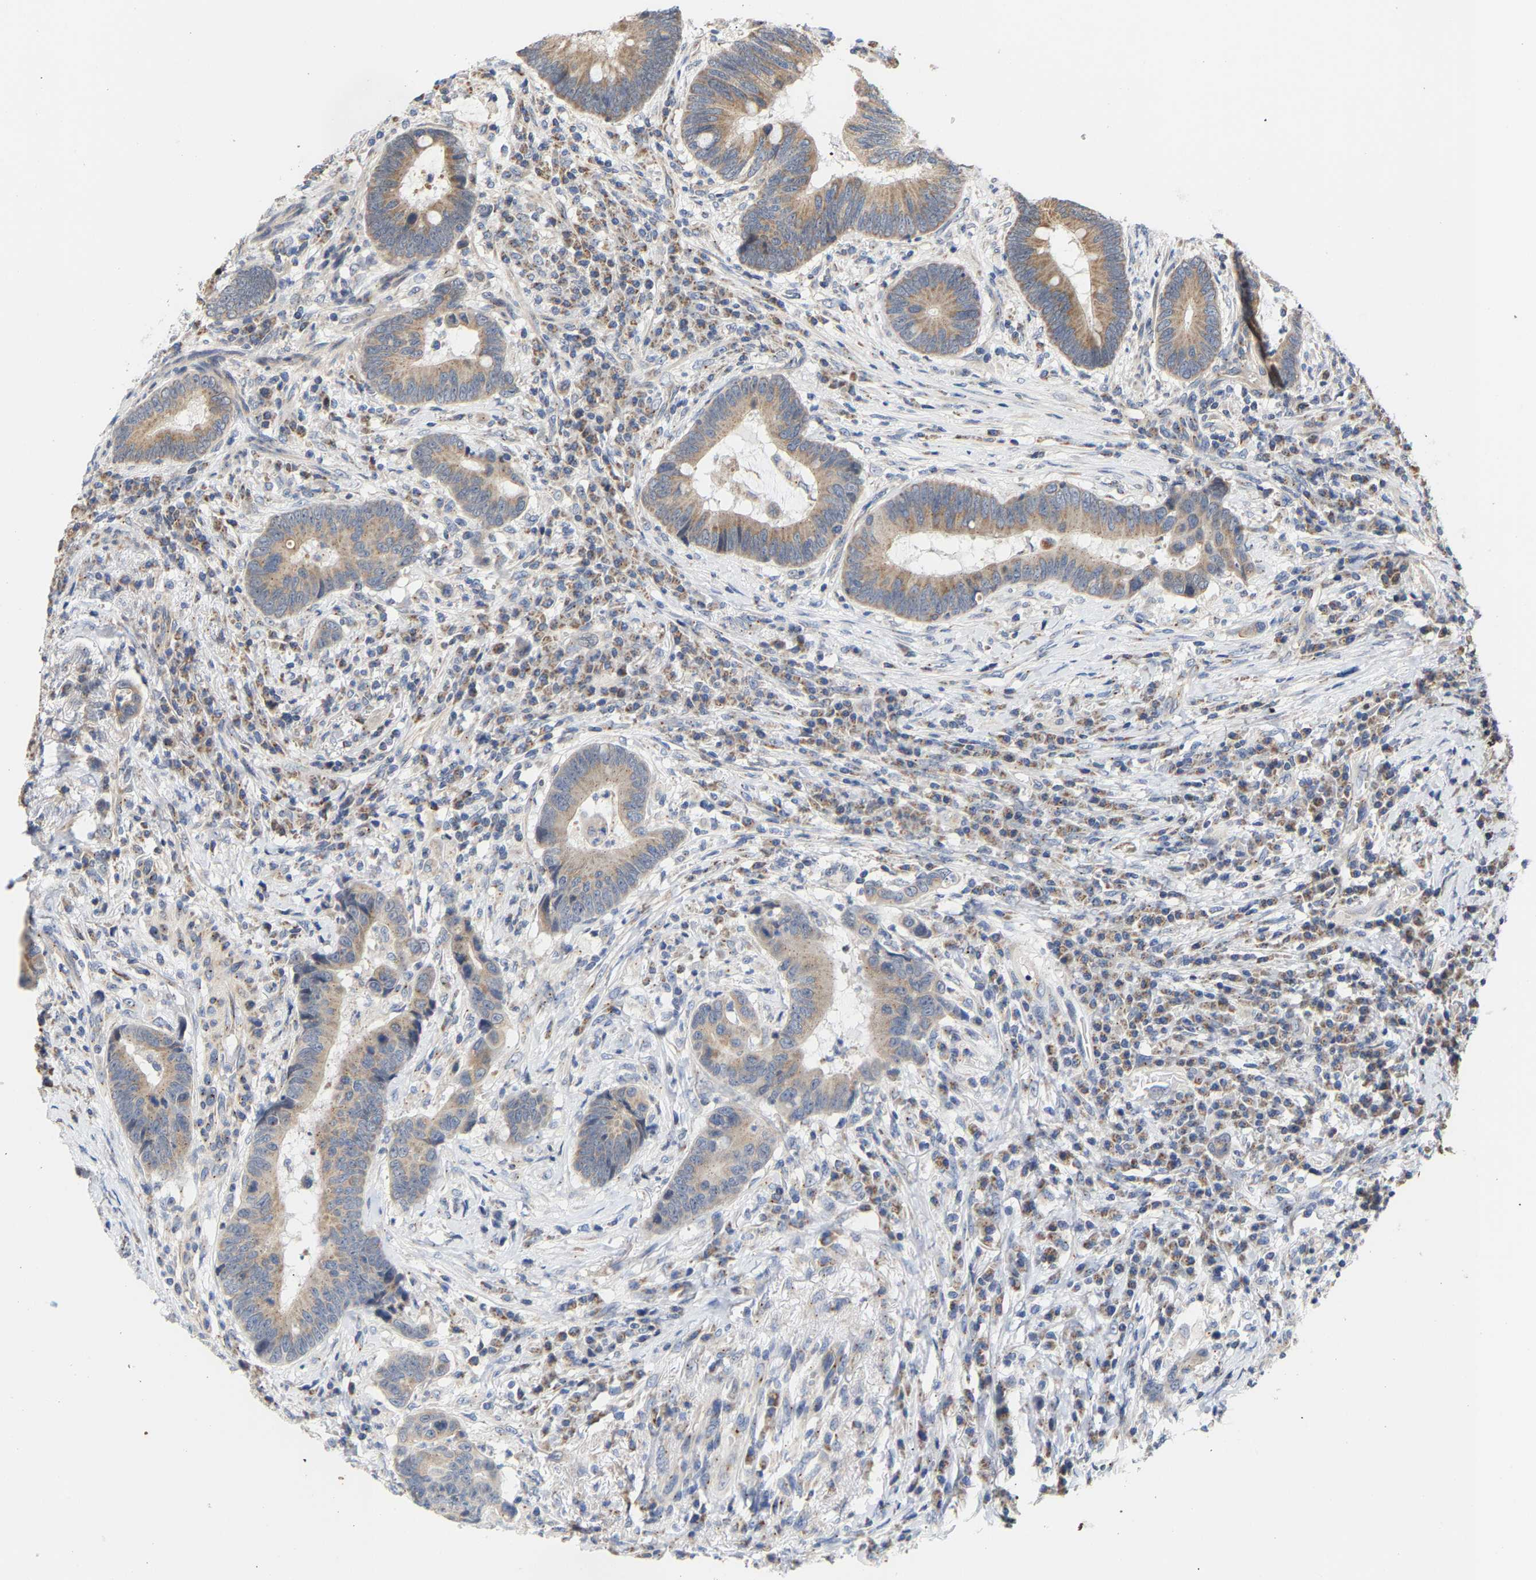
{"staining": {"intensity": "moderate", "quantity": ">75%", "location": "cytoplasmic/membranous"}, "tissue": "colorectal cancer", "cell_type": "Tumor cells", "image_type": "cancer", "snomed": [{"axis": "morphology", "description": "Adenocarcinoma, NOS"}, {"axis": "topography", "description": "Rectum"}, {"axis": "topography", "description": "Anal"}], "caption": "This photomicrograph exhibits immunohistochemistry (IHC) staining of colorectal cancer, with medium moderate cytoplasmic/membranous expression in about >75% of tumor cells.", "gene": "PCNT", "patient": {"sex": "female", "age": 89}}